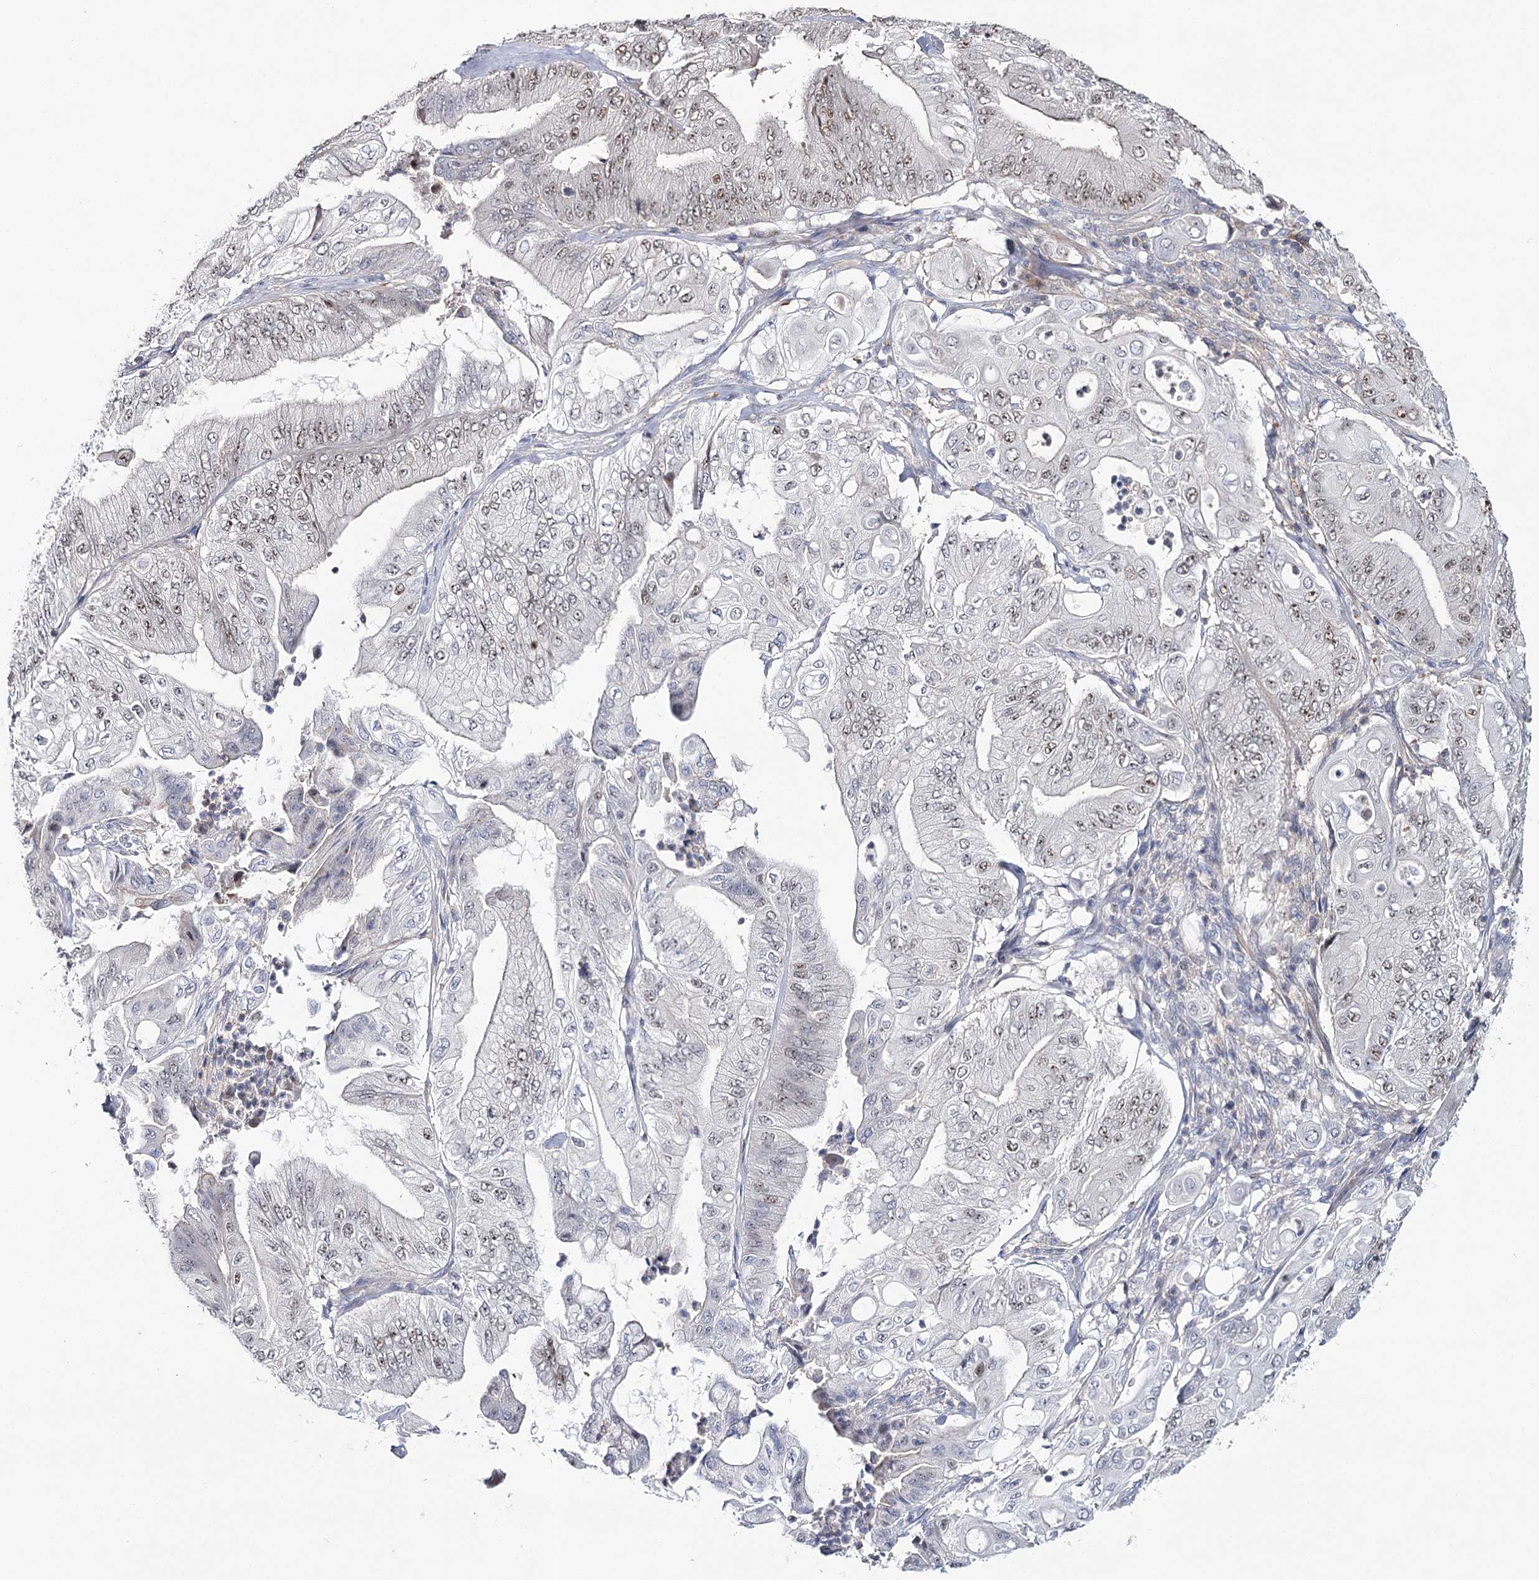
{"staining": {"intensity": "moderate", "quantity": "<25%", "location": "nuclear"}, "tissue": "pancreatic cancer", "cell_type": "Tumor cells", "image_type": "cancer", "snomed": [{"axis": "morphology", "description": "Adenocarcinoma, NOS"}, {"axis": "topography", "description": "Pancreas"}], "caption": "Pancreatic adenocarcinoma tissue displays moderate nuclear expression in approximately <25% of tumor cells, visualized by immunohistochemistry.", "gene": "ZC3H8", "patient": {"sex": "female", "age": 77}}